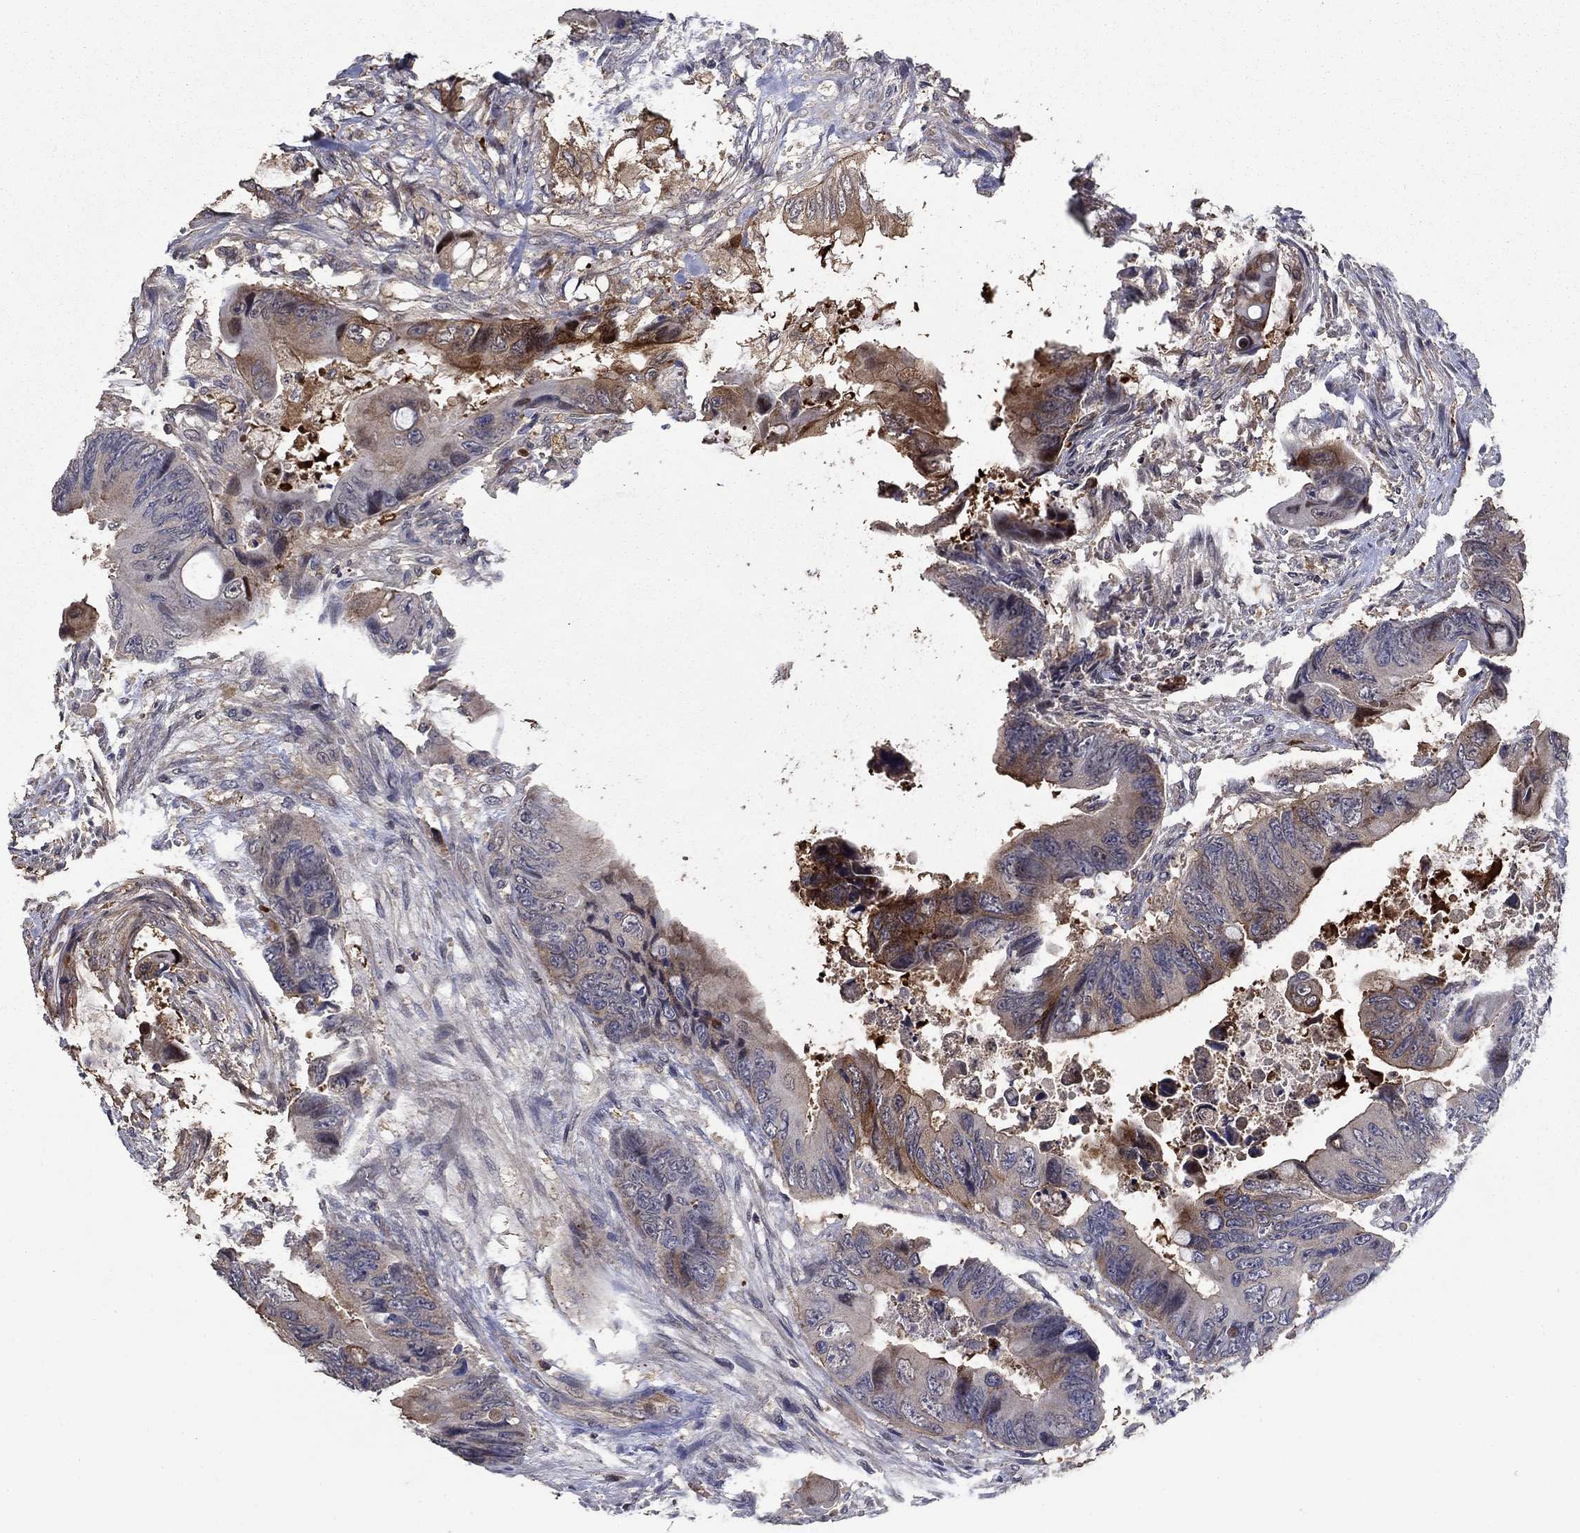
{"staining": {"intensity": "strong", "quantity": "25%-75%", "location": "cytoplasmic/membranous"}, "tissue": "colorectal cancer", "cell_type": "Tumor cells", "image_type": "cancer", "snomed": [{"axis": "morphology", "description": "Adenocarcinoma, NOS"}, {"axis": "topography", "description": "Rectum"}], "caption": "Colorectal cancer (adenocarcinoma) stained for a protein (brown) displays strong cytoplasmic/membranous positive expression in approximately 25%-75% of tumor cells.", "gene": "DVL1", "patient": {"sex": "male", "age": 63}}